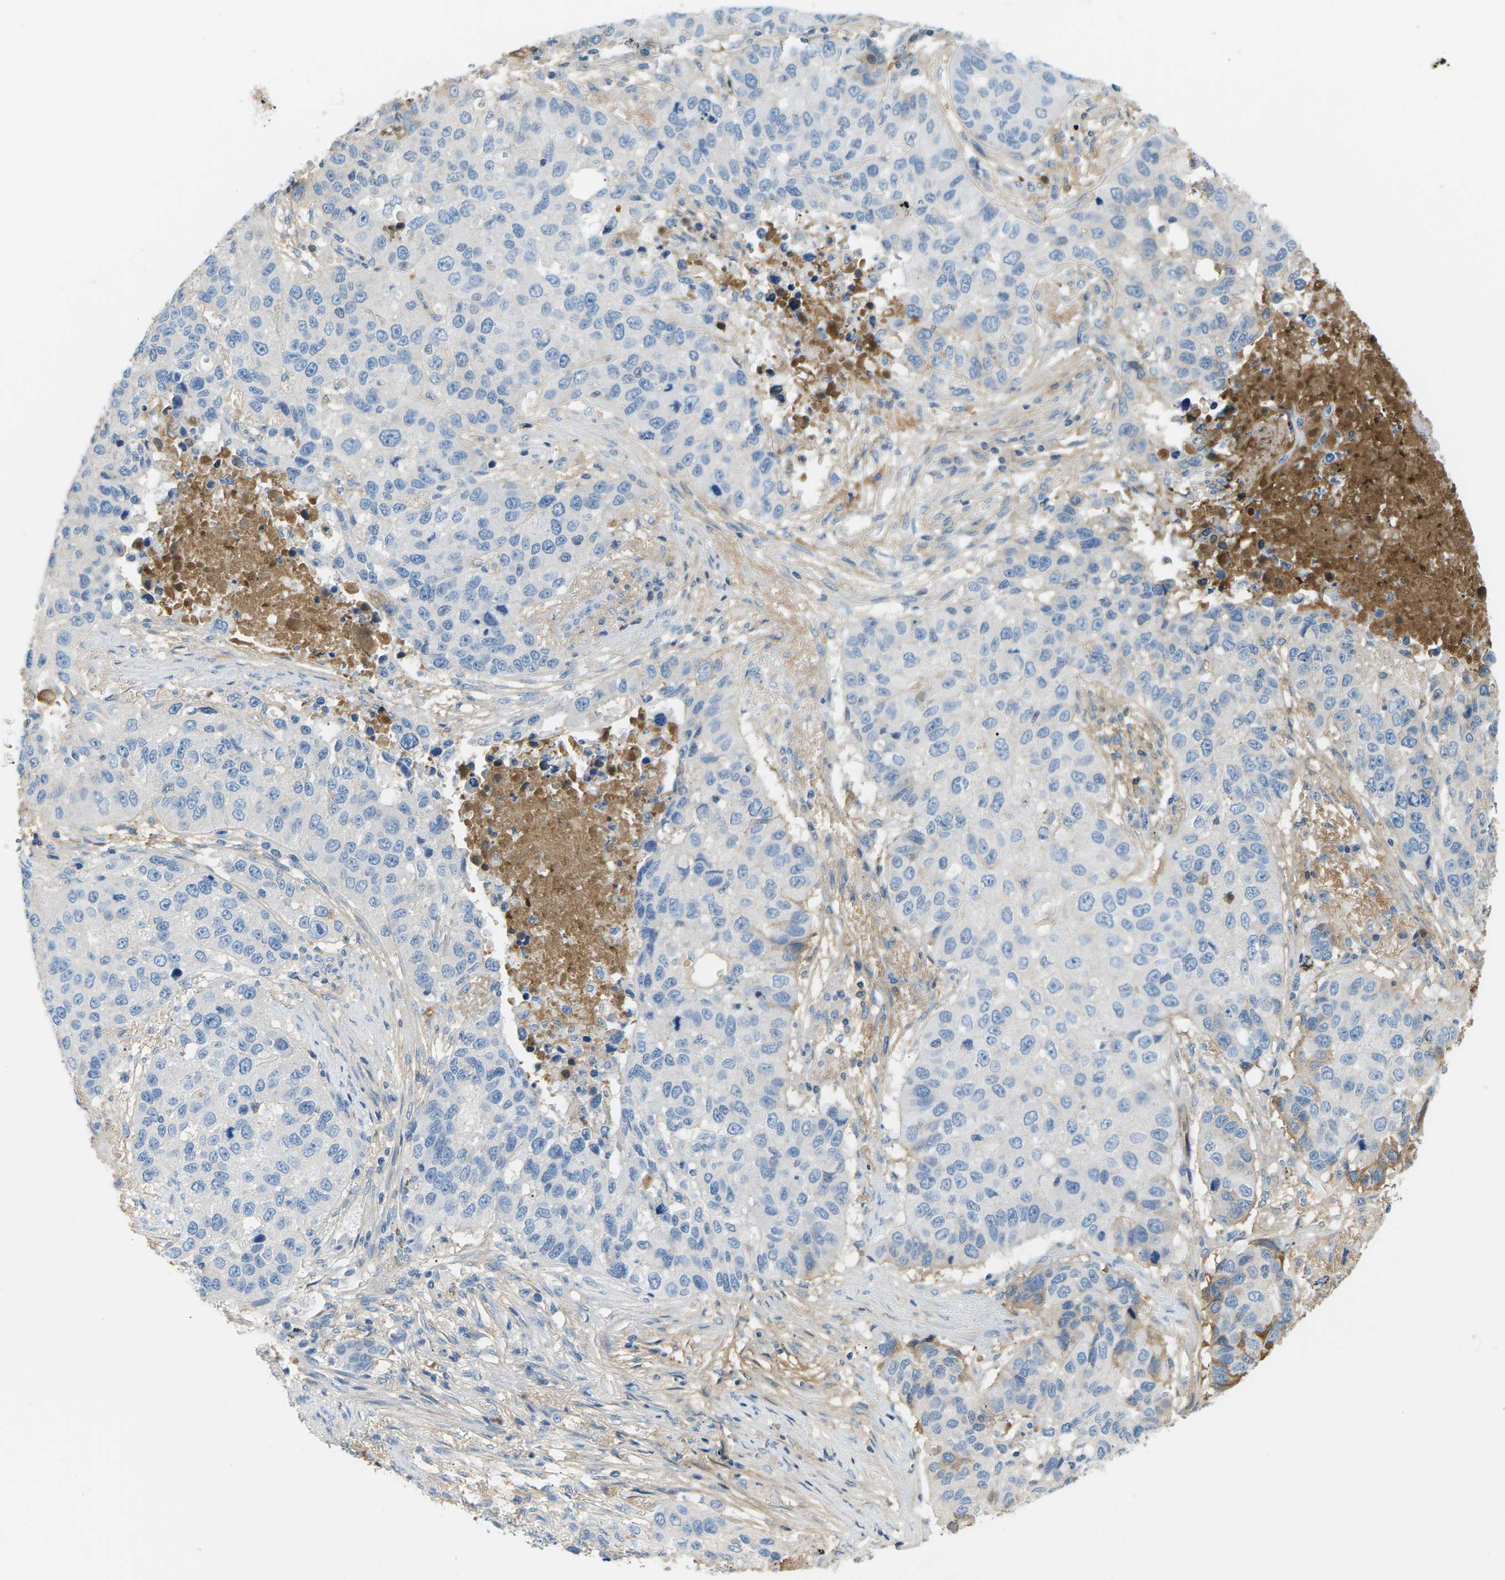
{"staining": {"intensity": "negative", "quantity": "none", "location": "none"}, "tissue": "lung cancer", "cell_type": "Tumor cells", "image_type": "cancer", "snomed": [{"axis": "morphology", "description": "Squamous cell carcinoma, NOS"}, {"axis": "topography", "description": "Lung"}], "caption": "Lung cancer stained for a protein using immunohistochemistry (IHC) displays no staining tumor cells.", "gene": "CFI", "patient": {"sex": "male", "age": 57}}